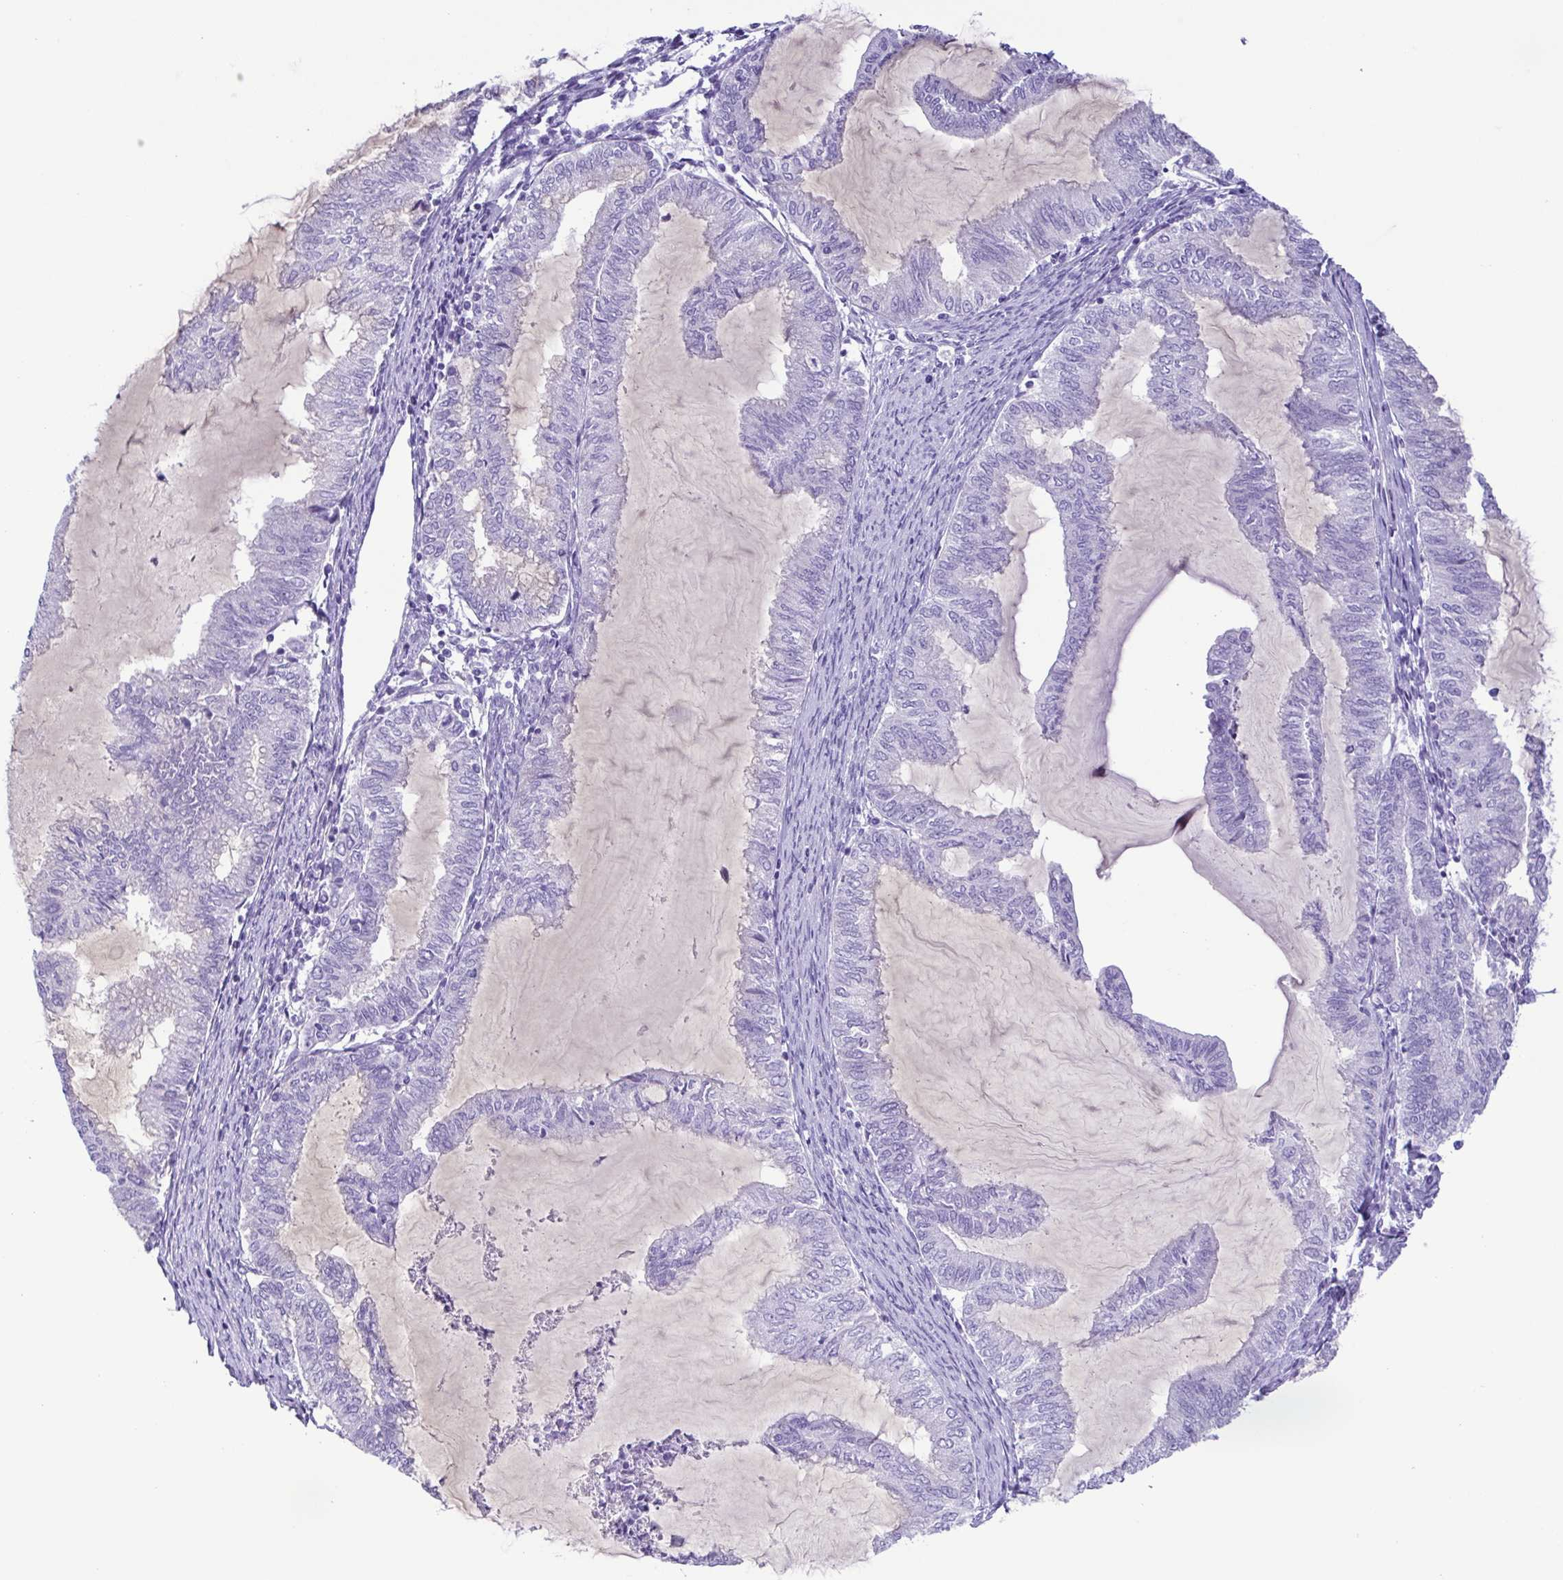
{"staining": {"intensity": "negative", "quantity": "none", "location": "none"}, "tissue": "endometrial cancer", "cell_type": "Tumor cells", "image_type": "cancer", "snomed": [{"axis": "morphology", "description": "Adenocarcinoma, NOS"}, {"axis": "topography", "description": "Endometrium"}], "caption": "DAB immunohistochemical staining of human endometrial cancer (adenocarcinoma) reveals no significant positivity in tumor cells.", "gene": "OVGP1", "patient": {"sex": "female", "age": 79}}